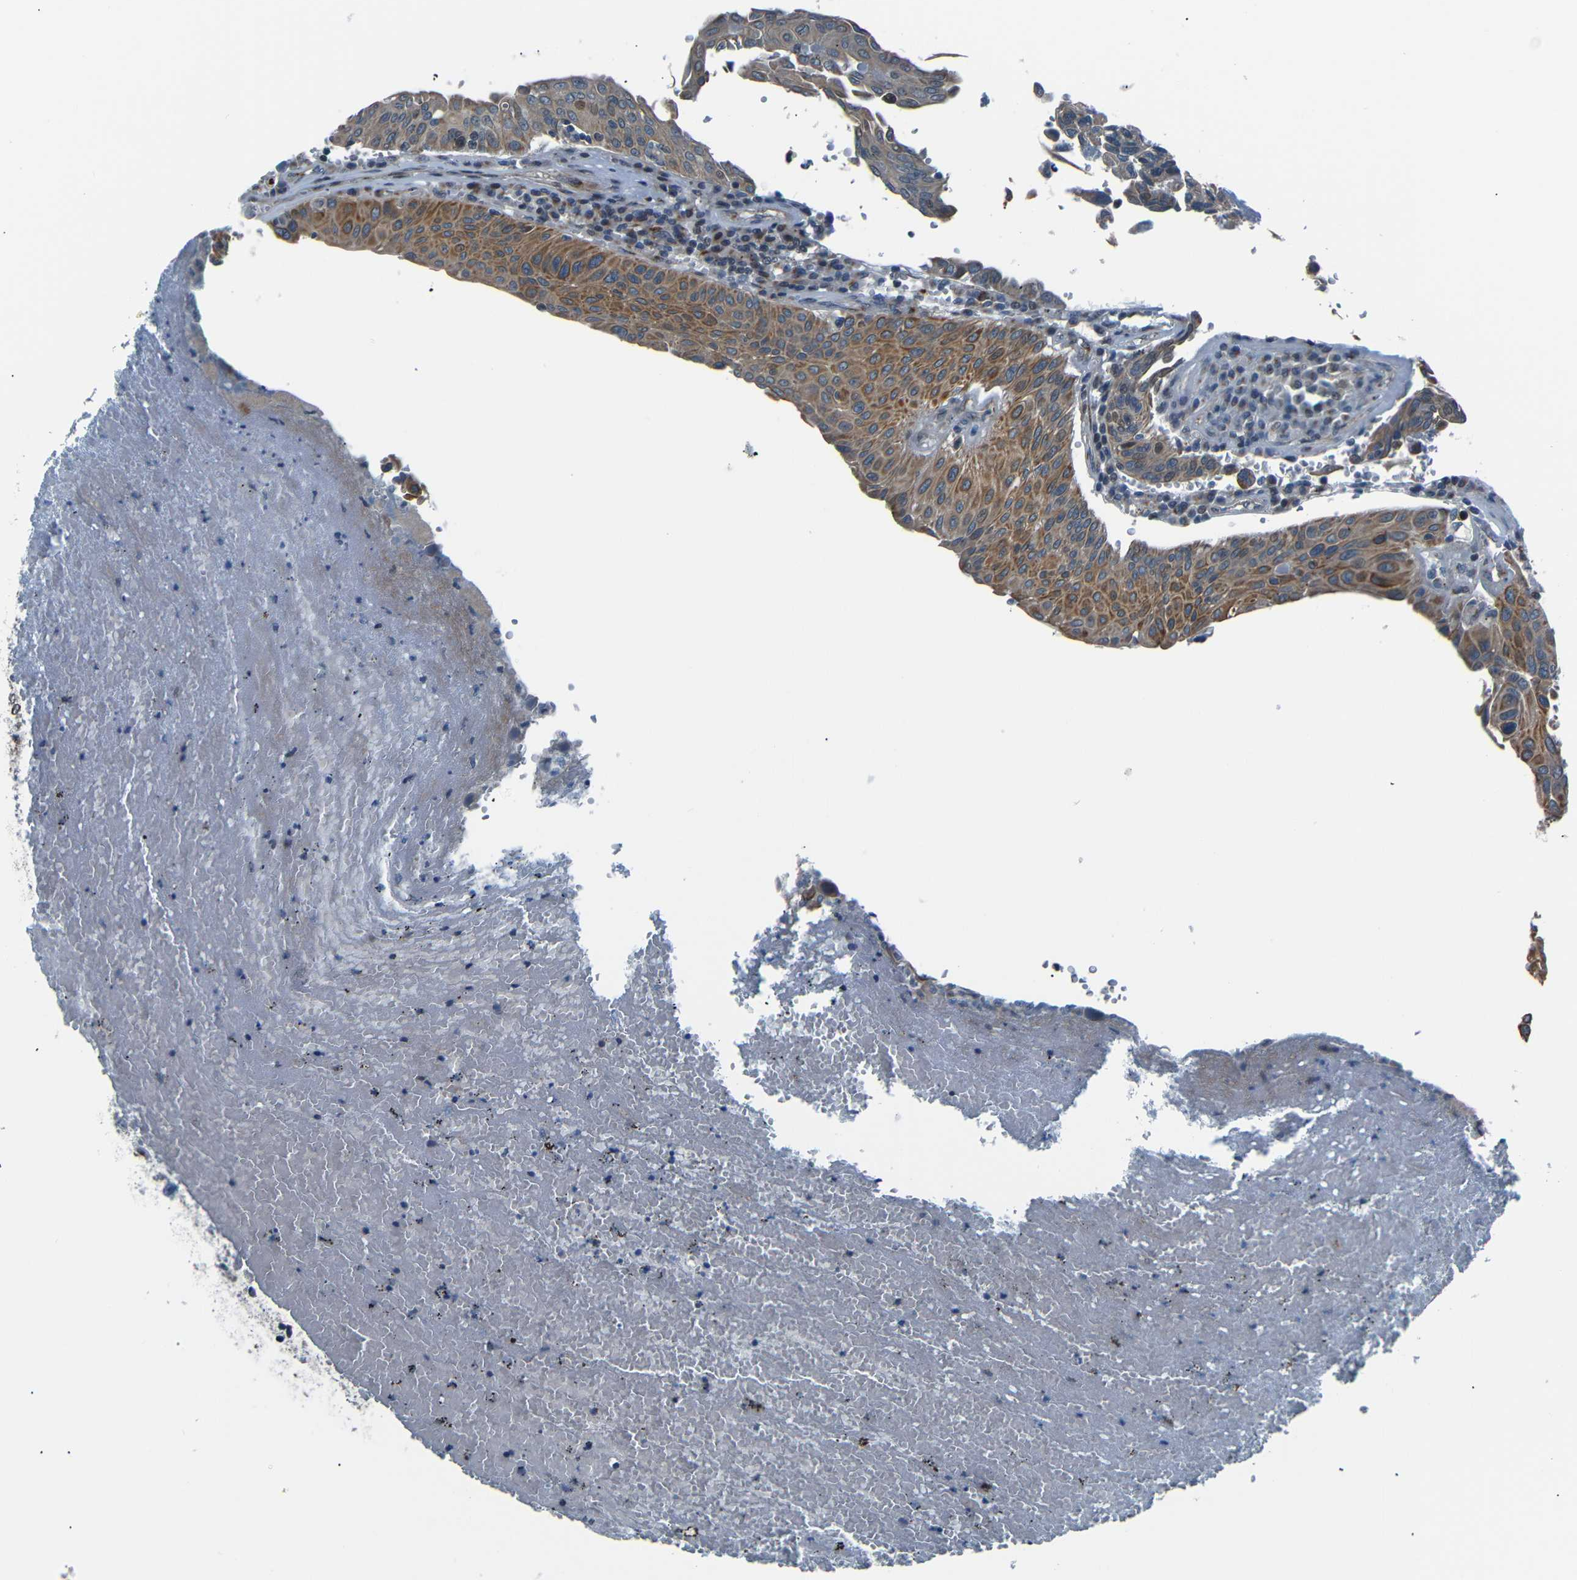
{"staining": {"intensity": "moderate", "quantity": ">75%", "location": "cytoplasmic/membranous"}, "tissue": "urothelial cancer", "cell_type": "Tumor cells", "image_type": "cancer", "snomed": [{"axis": "morphology", "description": "Urothelial carcinoma, High grade"}, {"axis": "topography", "description": "Urinary bladder"}], "caption": "Human urothelial cancer stained with a protein marker demonstrates moderate staining in tumor cells.", "gene": "AKAP9", "patient": {"sex": "male", "age": 66}}